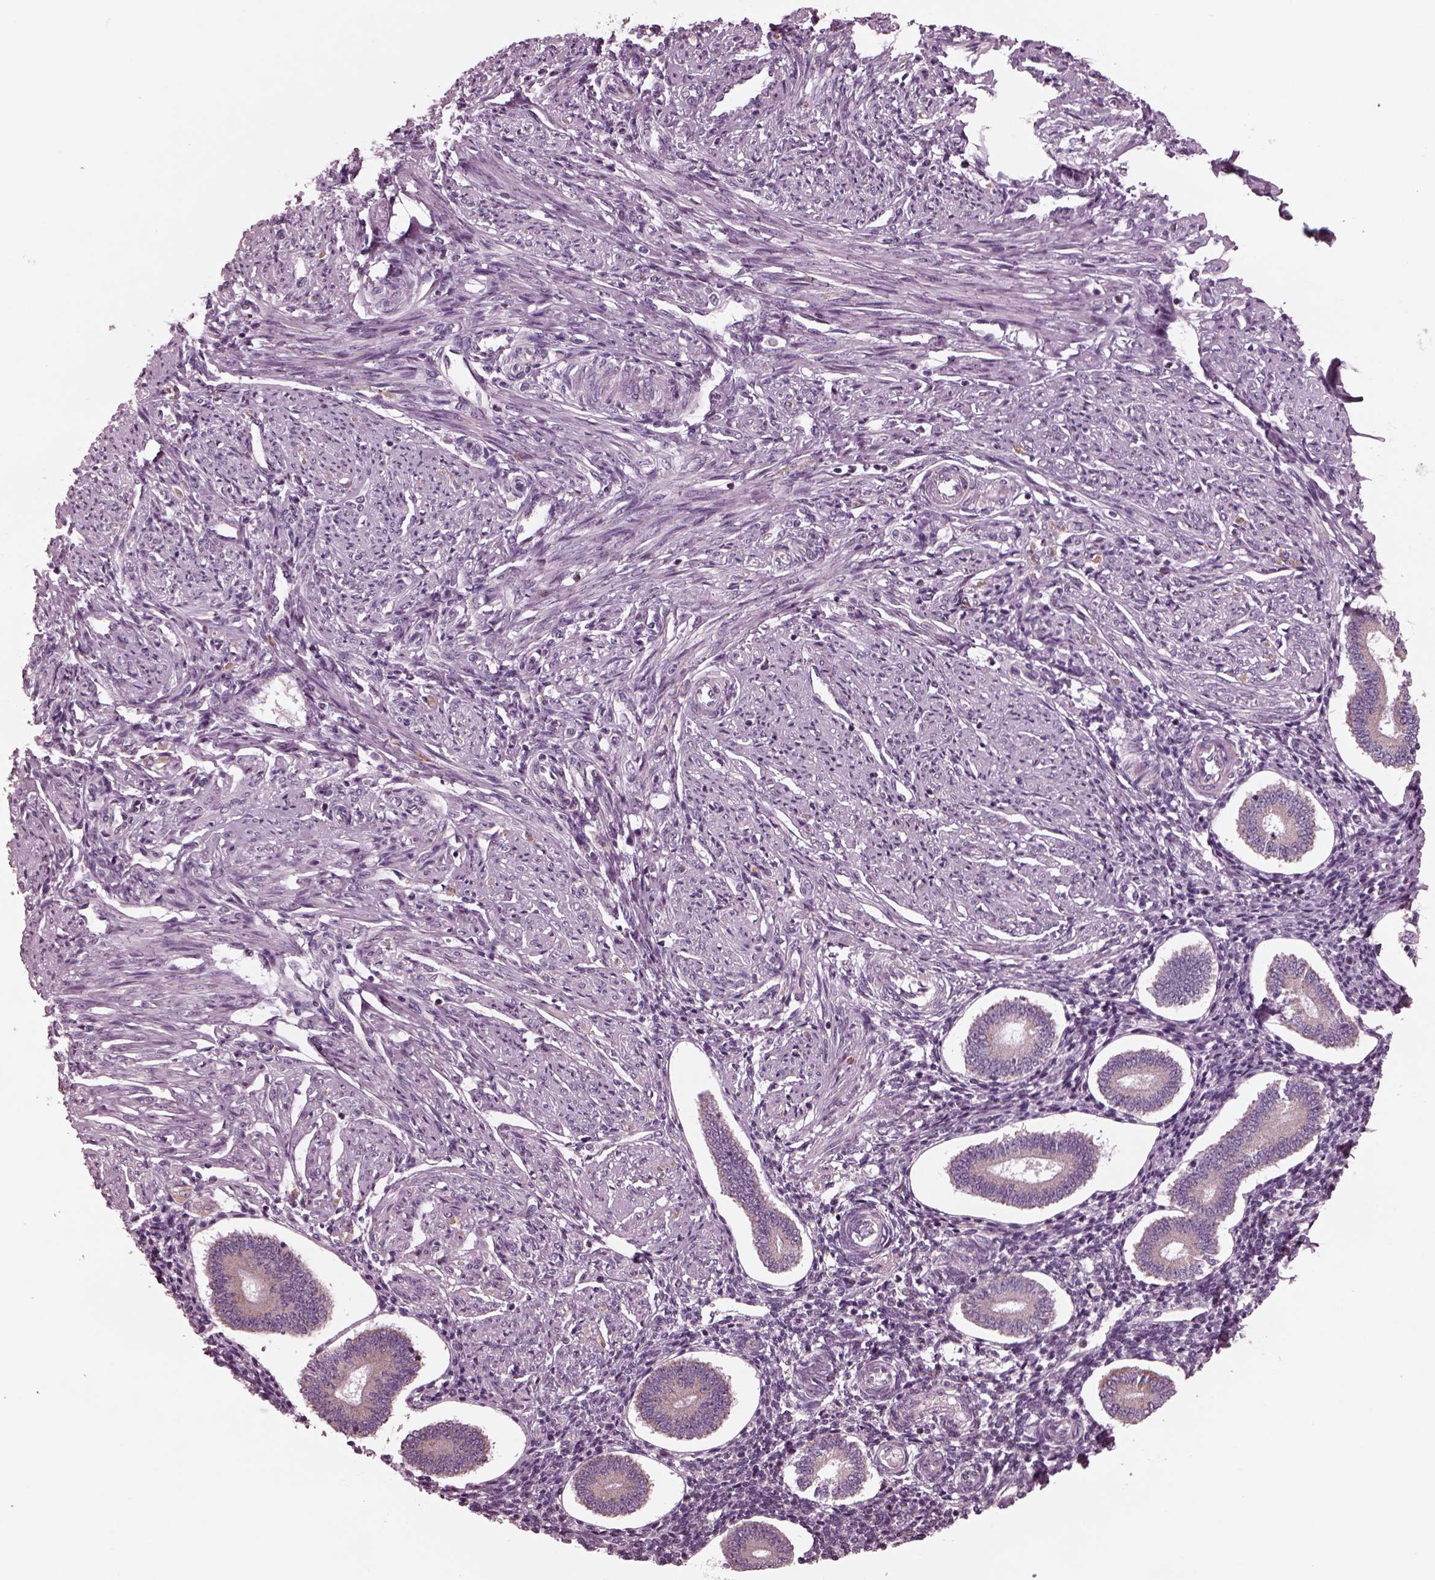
{"staining": {"intensity": "negative", "quantity": "none", "location": "none"}, "tissue": "endometrium", "cell_type": "Cells in endometrial stroma", "image_type": "normal", "snomed": [{"axis": "morphology", "description": "Normal tissue, NOS"}, {"axis": "topography", "description": "Endometrium"}], "caption": "High power microscopy histopathology image of an IHC micrograph of normal endometrium, revealing no significant expression in cells in endometrial stroma.", "gene": "CELSR3", "patient": {"sex": "female", "age": 40}}